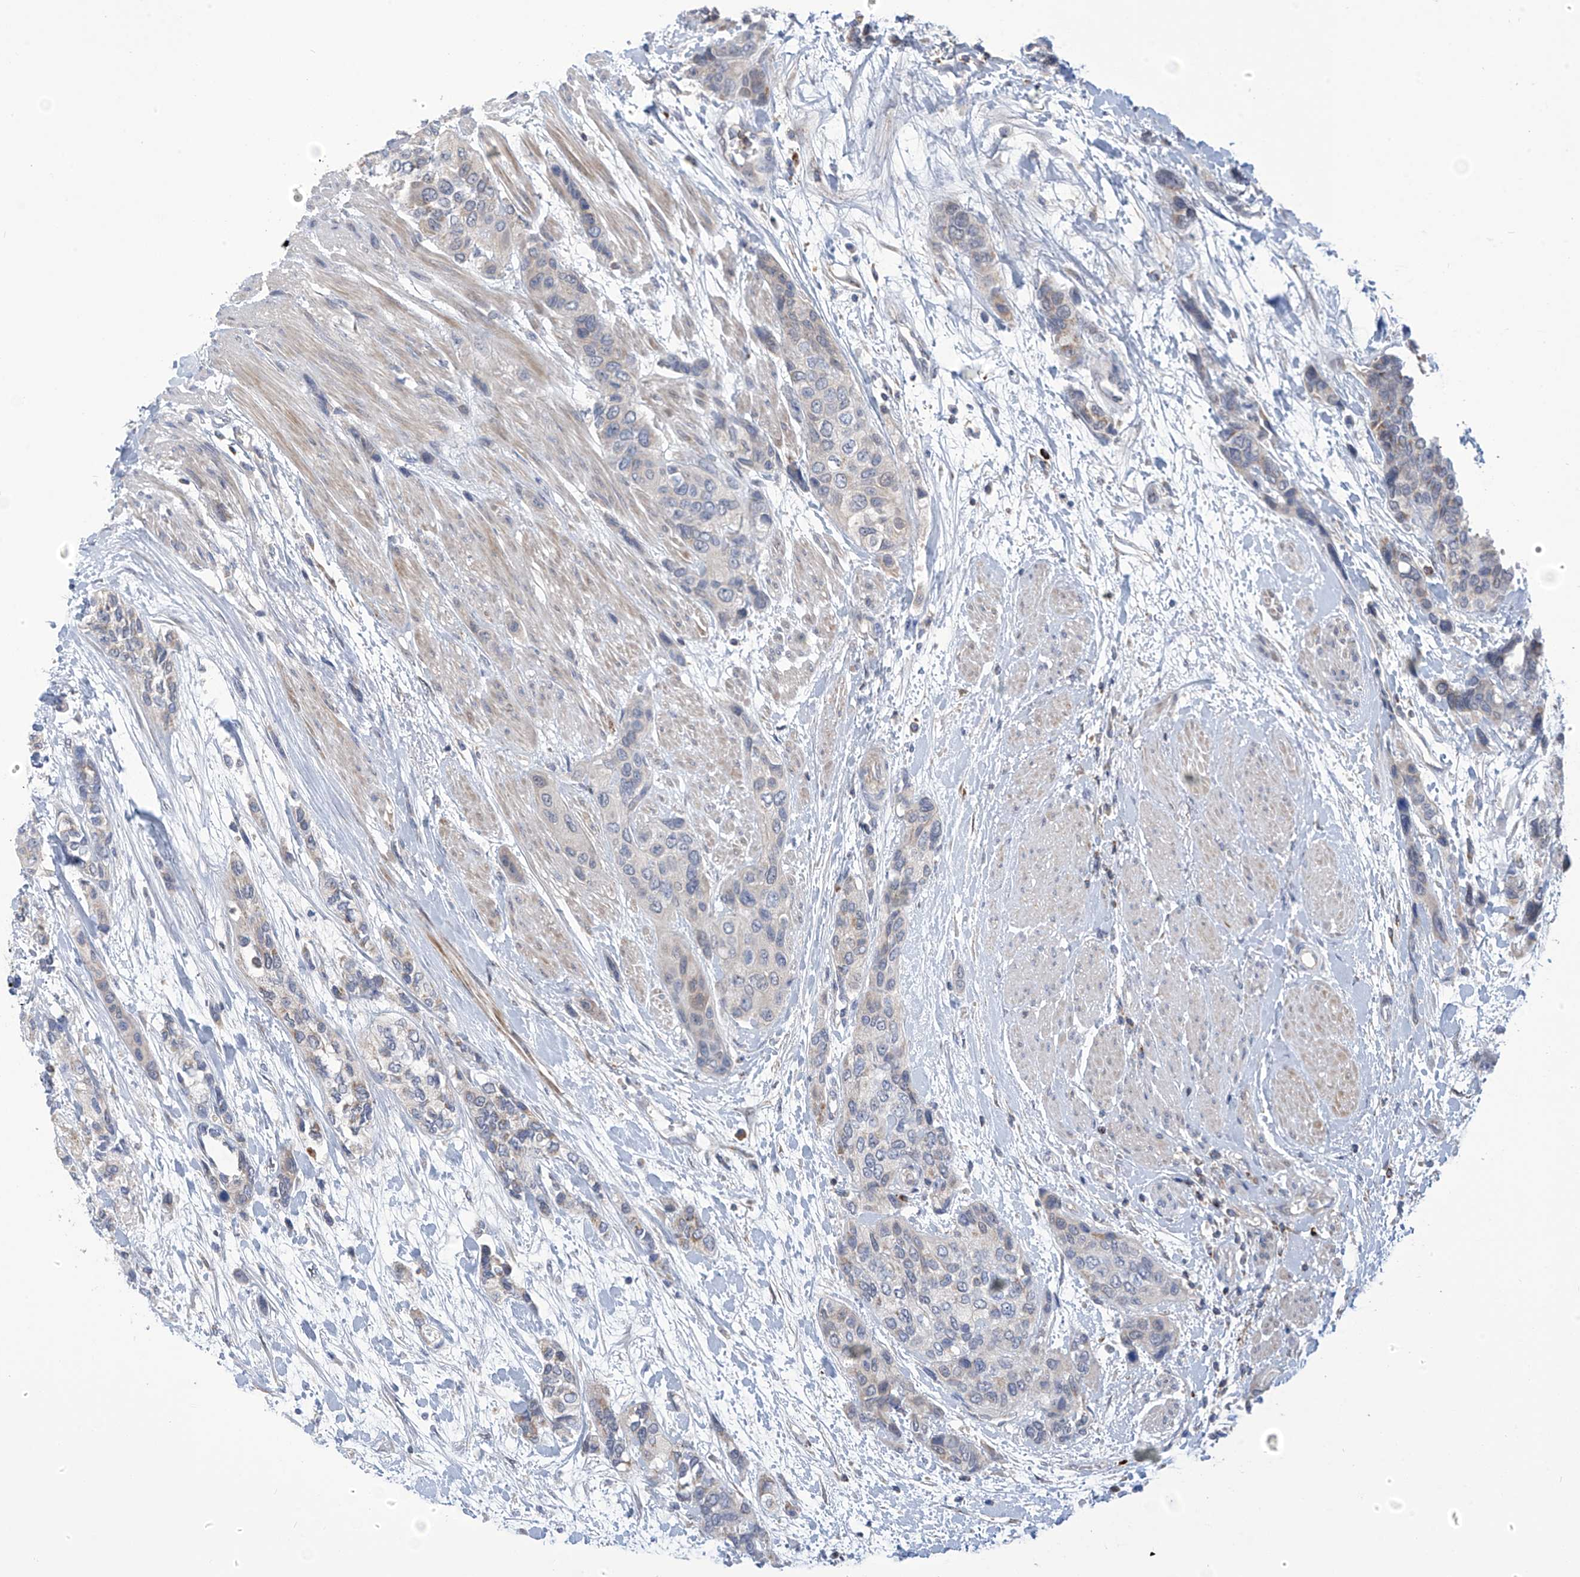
{"staining": {"intensity": "negative", "quantity": "none", "location": "none"}, "tissue": "urothelial cancer", "cell_type": "Tumor cells", "image_type": "cancer", "snomed": [{"axis": "morphology", "description": "Normal tissue, NOS"}, {"axis": "morphology", "description": "Urothelial carcinoma, High grade"}, {"axis": "topography", "description": "Vascular tissue"}, {"axis": "topography", "description": "Urinary bladder"}], "caption": "Immunohistochemical staining of human urothelial carcinoma (high-grade) shows no significant expression in tumor cells. (Stains: DAB immunohistochemistry with hematoxylin counter stain, Microscopy: brightfield microscopy at high magnification).", "gene": "IBA57", "patient": {"sex": "female", "age": 56}}